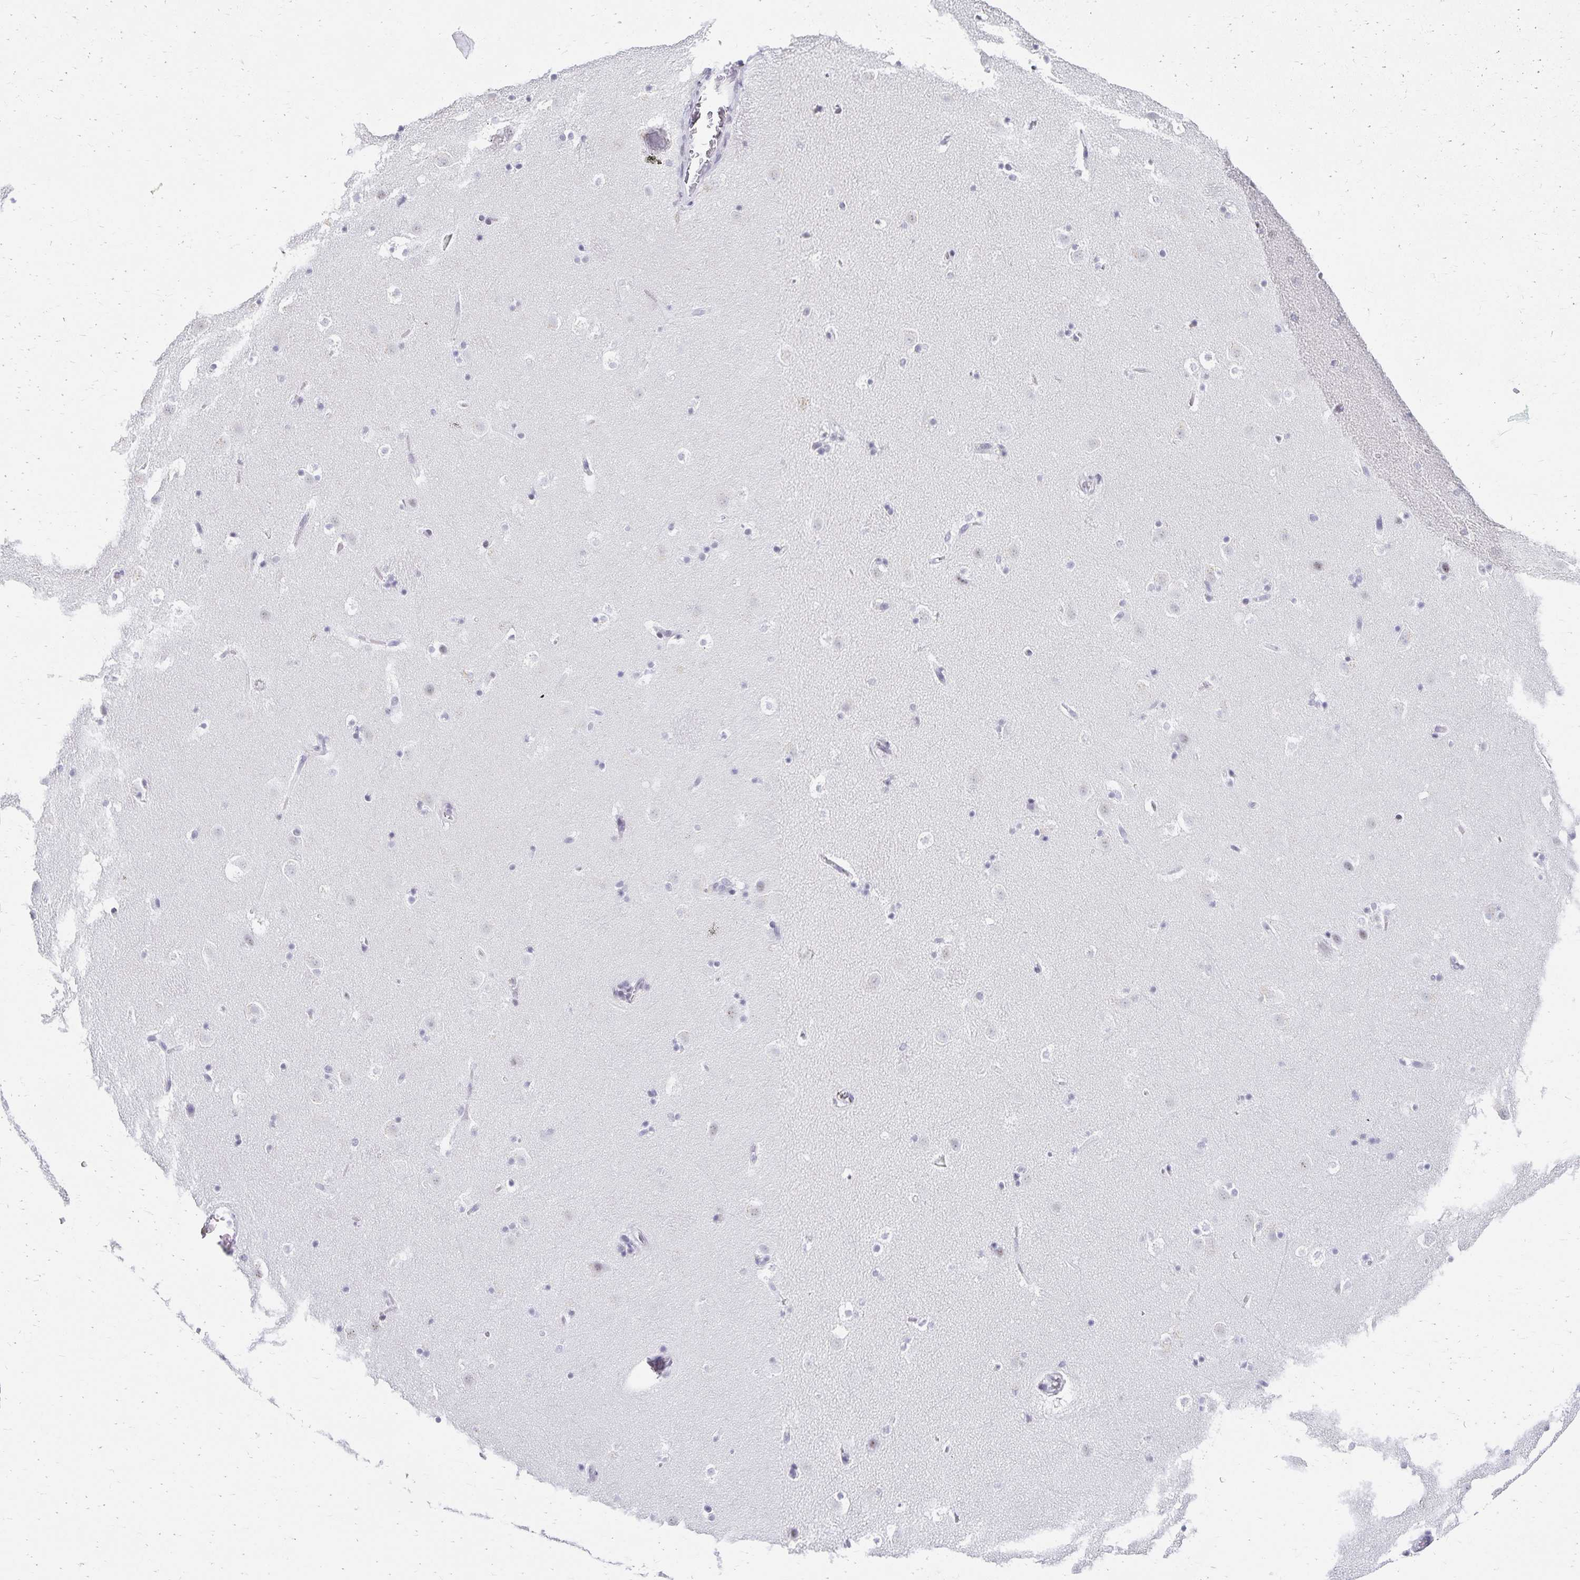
{"staining": {"intensity": "negative", "quantity": "none", "location": "none"}, "tissue": "caudate", "cell_type": "Glial cells", "image_type": "normal", "snomed": [{"axis": "morphology", "description": "Normal tissue, NOS"}, {"axis": "topography", "description": "Lateral ventricle wall"}], "caption": "Immunohistochemistry of benign human caudate exhibits no positivity in glial cells.", "gene": "C20orf85", "patient": {"sex": "male", "age": 37}}